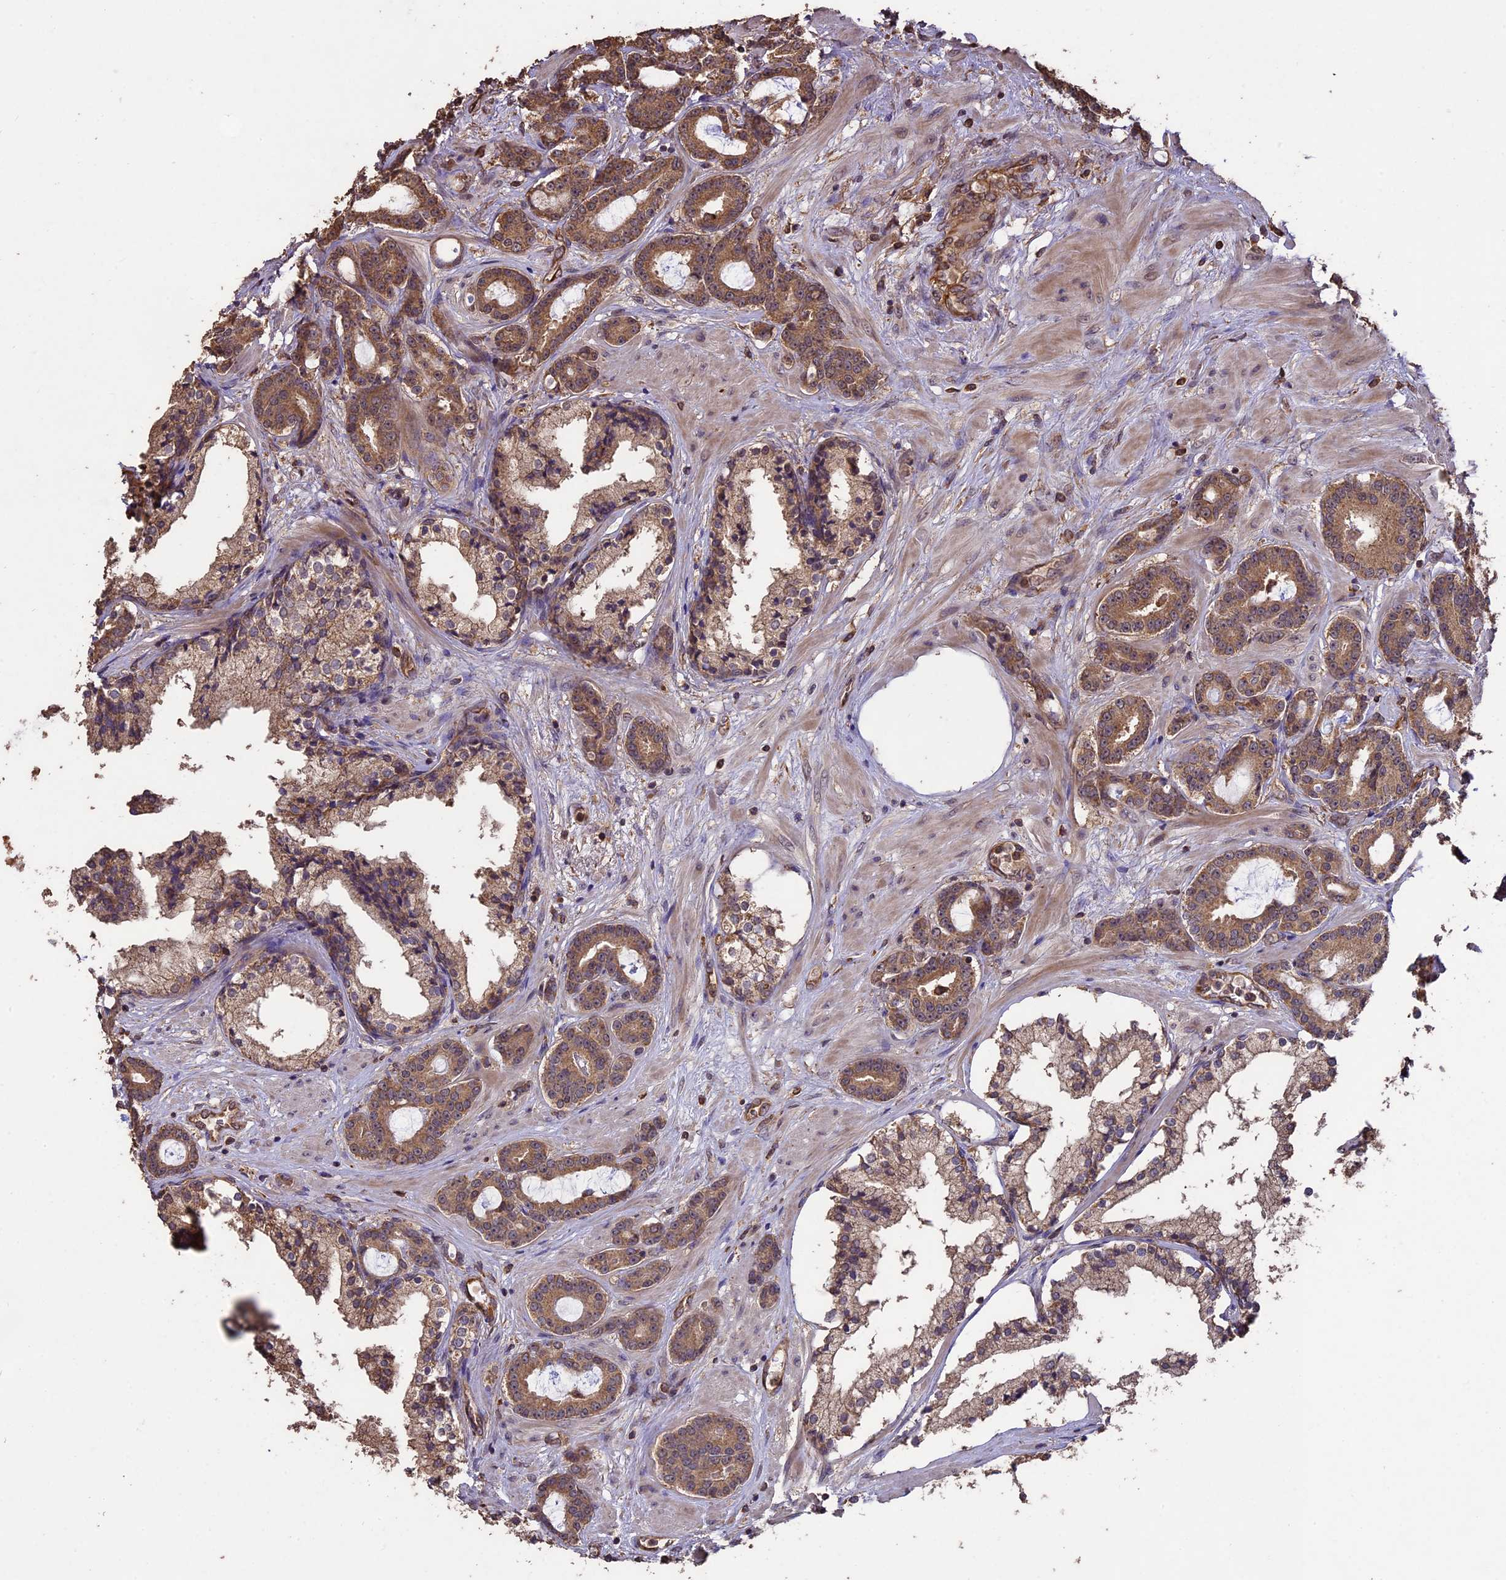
{"staining": {"intensity": "moderate", "quantity": ">75%", "location": "cytoplasmic/membranous"}, "tissue": "prostate cancer", "cell_type": "Tumor cells", "image_type": "cancer", "snomed": [{"axis": "morphology", "description": "Adenocarcinoma, High grade"}, {"axis": "topography", "description": "Prostate"}], "caption": "The photomicrograph shows immunohistochemical staining of high-grade adenocarcinoma (prostate). There is moderate cytoplasmic/membranous positivity is seen in about >75% of tumor cells.", "gene": "TTLL10", "patient": {"sex": "male", "age": 58}}